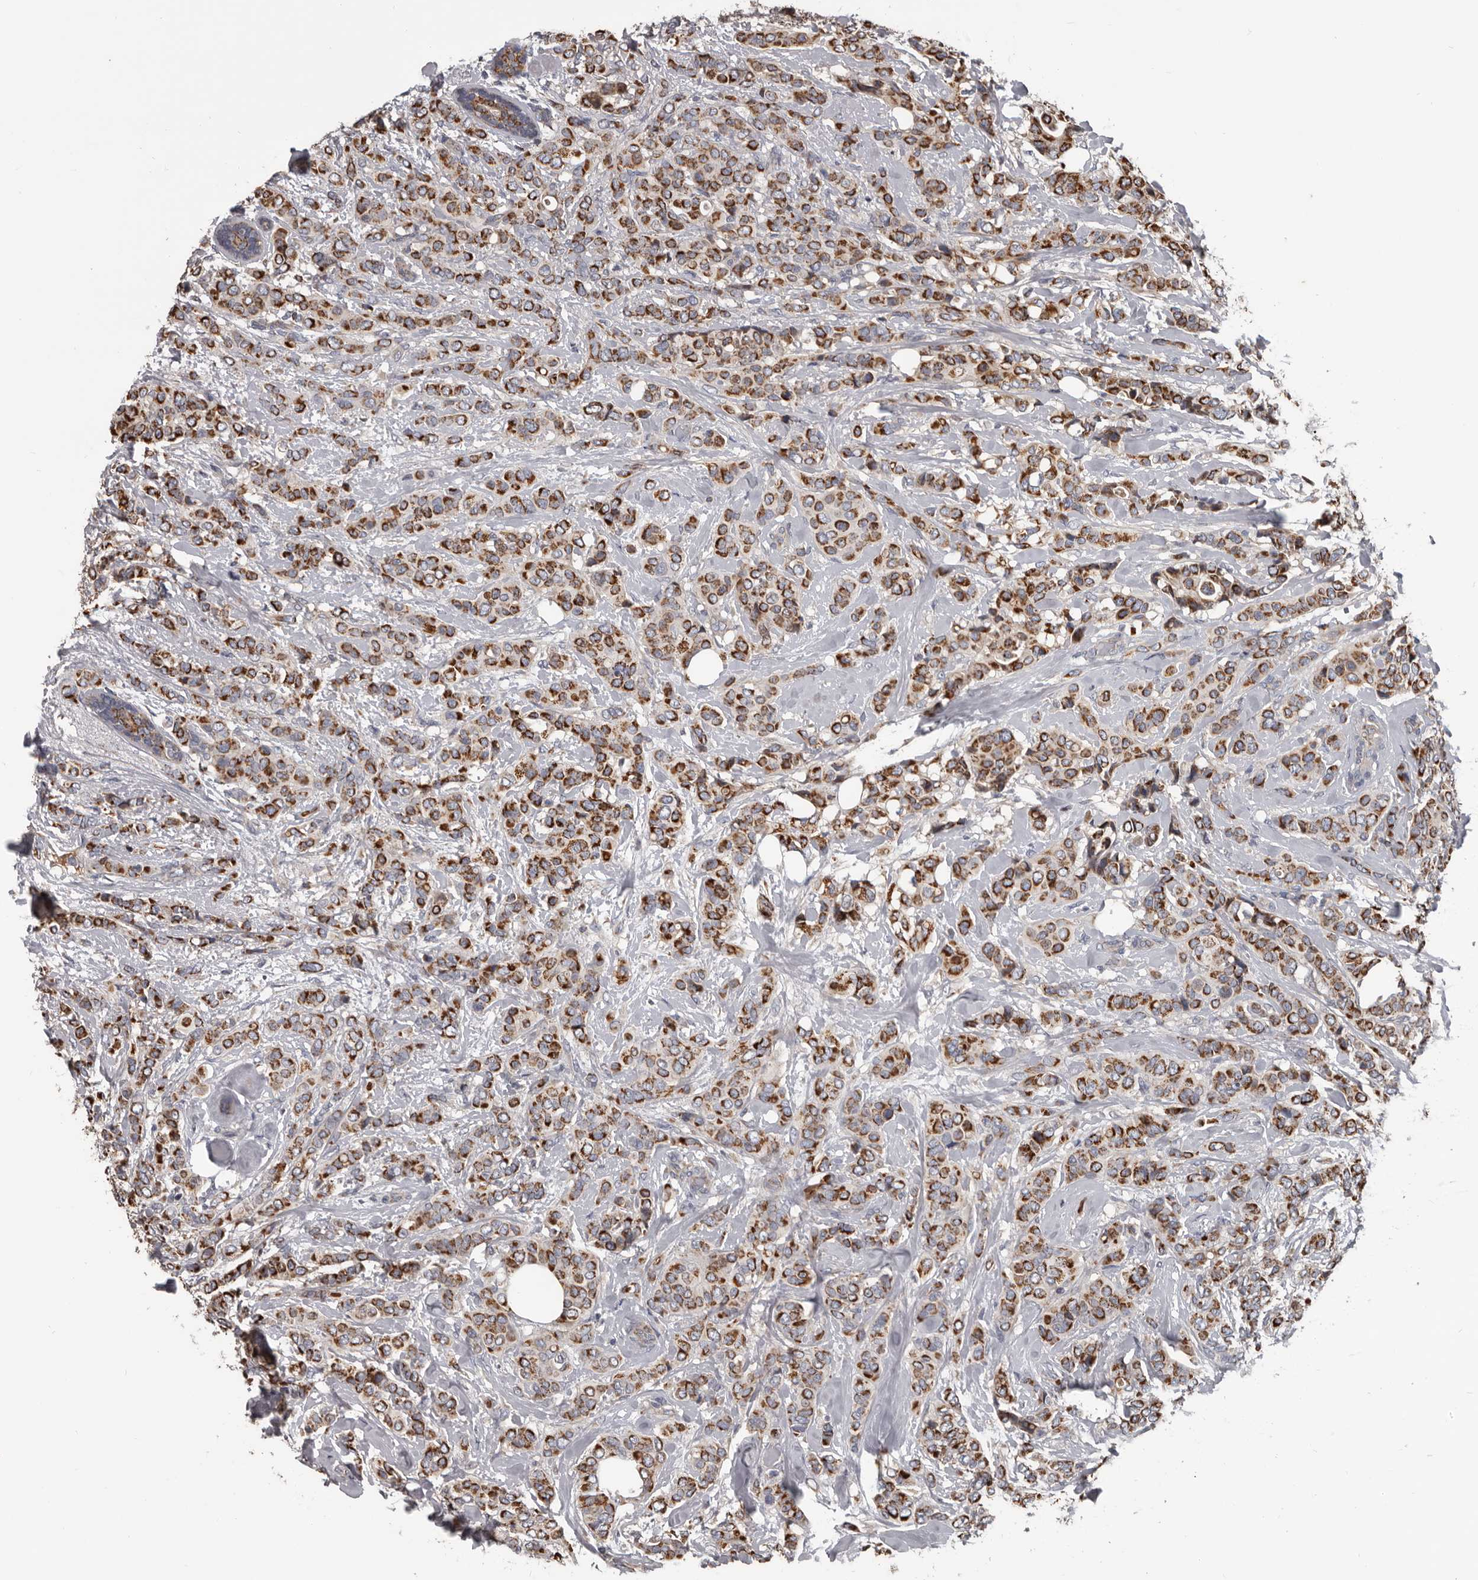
{"staining": {"intensity": "moderate", "quantity": ">75%", "location": "cytoplasmic/membranous"}, "tissue": "breast cancer", "cell_type": "Tumor cells", "image_type": "cancer", "snomed": [{"axis": "morphology", "description": "Lobular carcinoma"}, {"axis": "topography", "description": "Breast"}], "caption": "Immunohistochemistry (DAB) staining of human breast cancer demonstrates moderate cytoplasmic/membranous protein staining in about >75% of tumor cells. (Brightfield microscopy of DAB IHC at high magnification).", "gene": "ALDH5A1", "patient": {"sex": "female", "age": 51}}